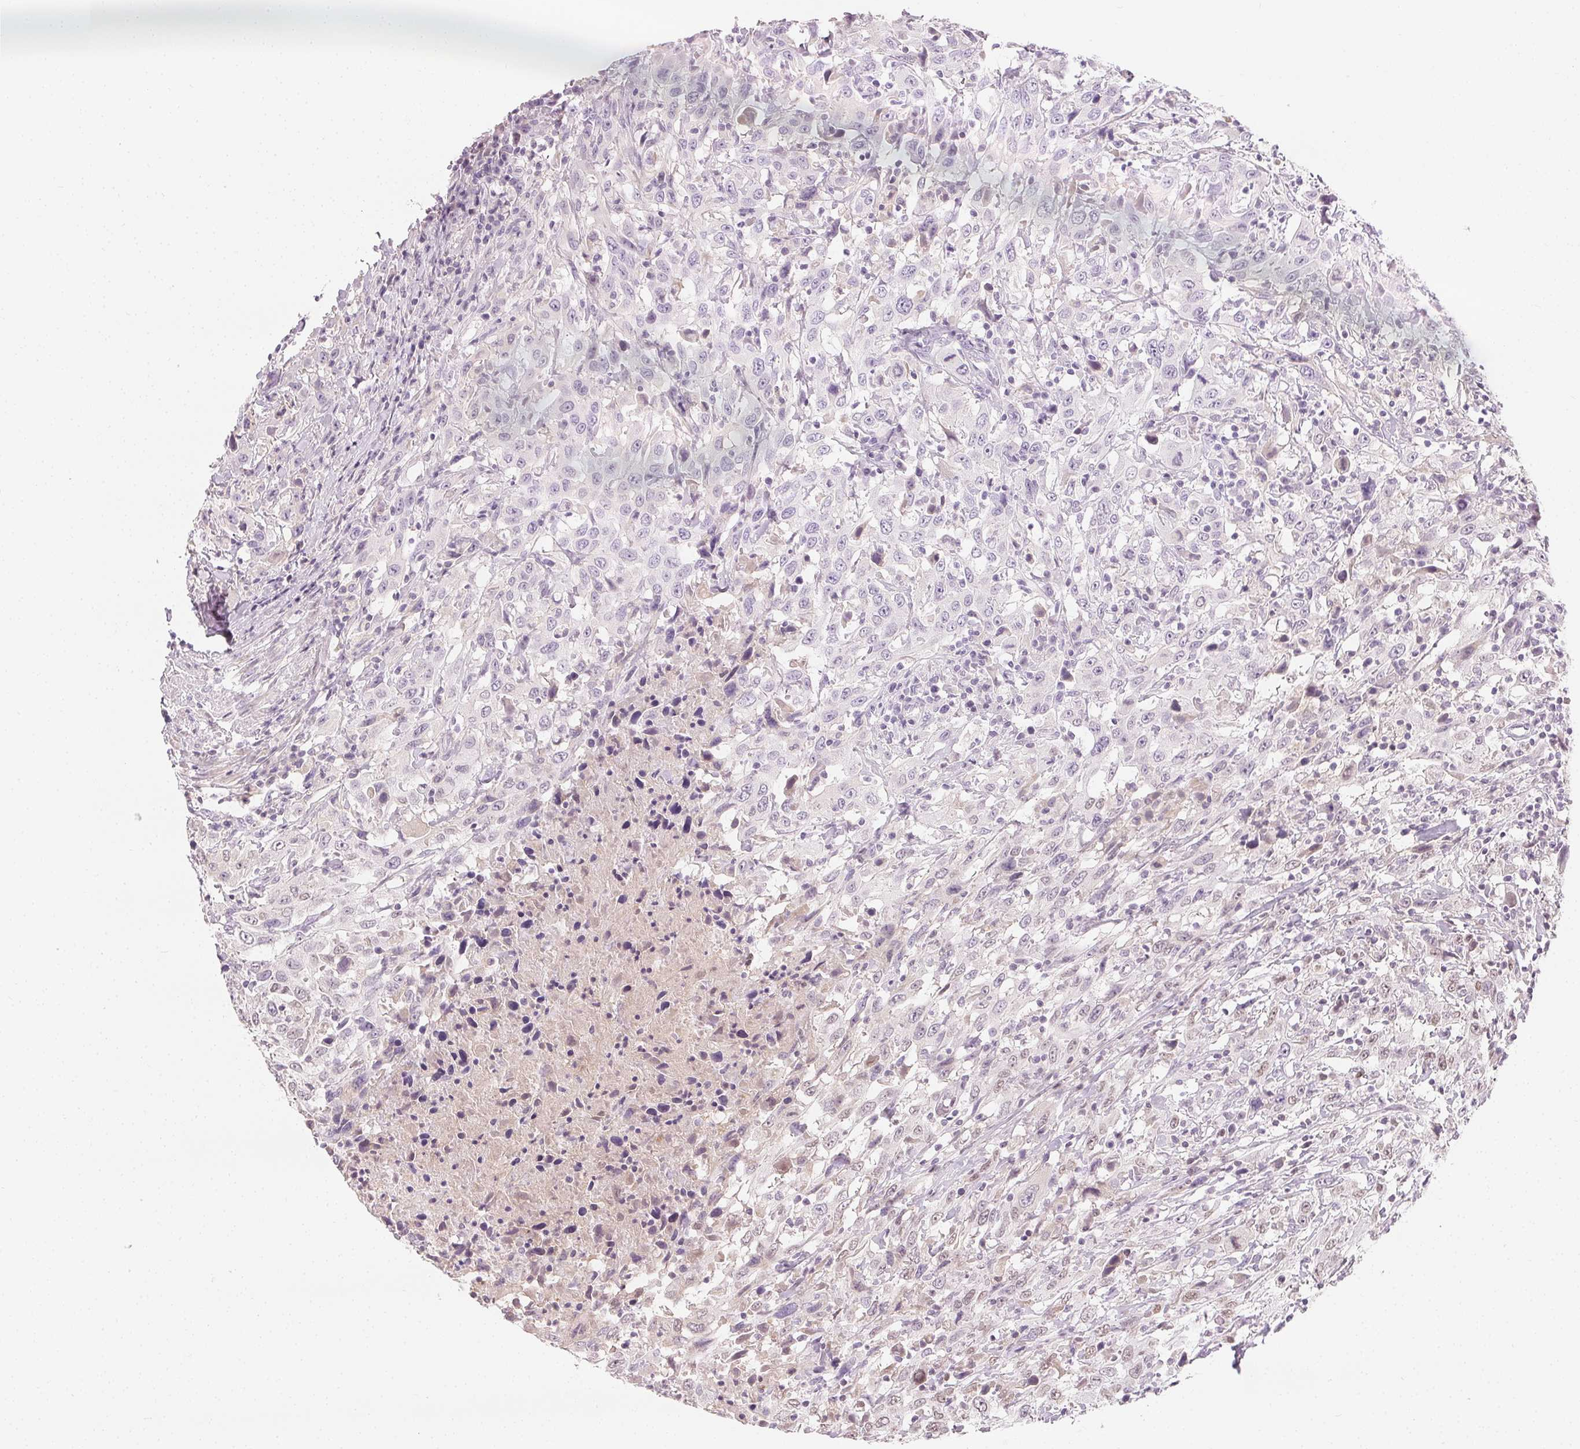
{"staining": {"intensity": "weak", "quantity": "<25%", "location": "nuclear"}, "tissue": "urothelial cancer", "cell_type": "Tumor cells", "image_type": "cancer", "snomed": [{"axis": "morphology", "description": "Urothelial carcinoma, High grade"}, {"axis": "topography", "description": "Urinary bladder"}], "caption": "Tumor cells show no significant protein positivity in urothelial carcinoma (high-grade). (DAB immunohistochemistry visualized using brightfield microscopy, high magnification).", "gene": "AFM", "patient": {"sex": "male", "age": 61}}